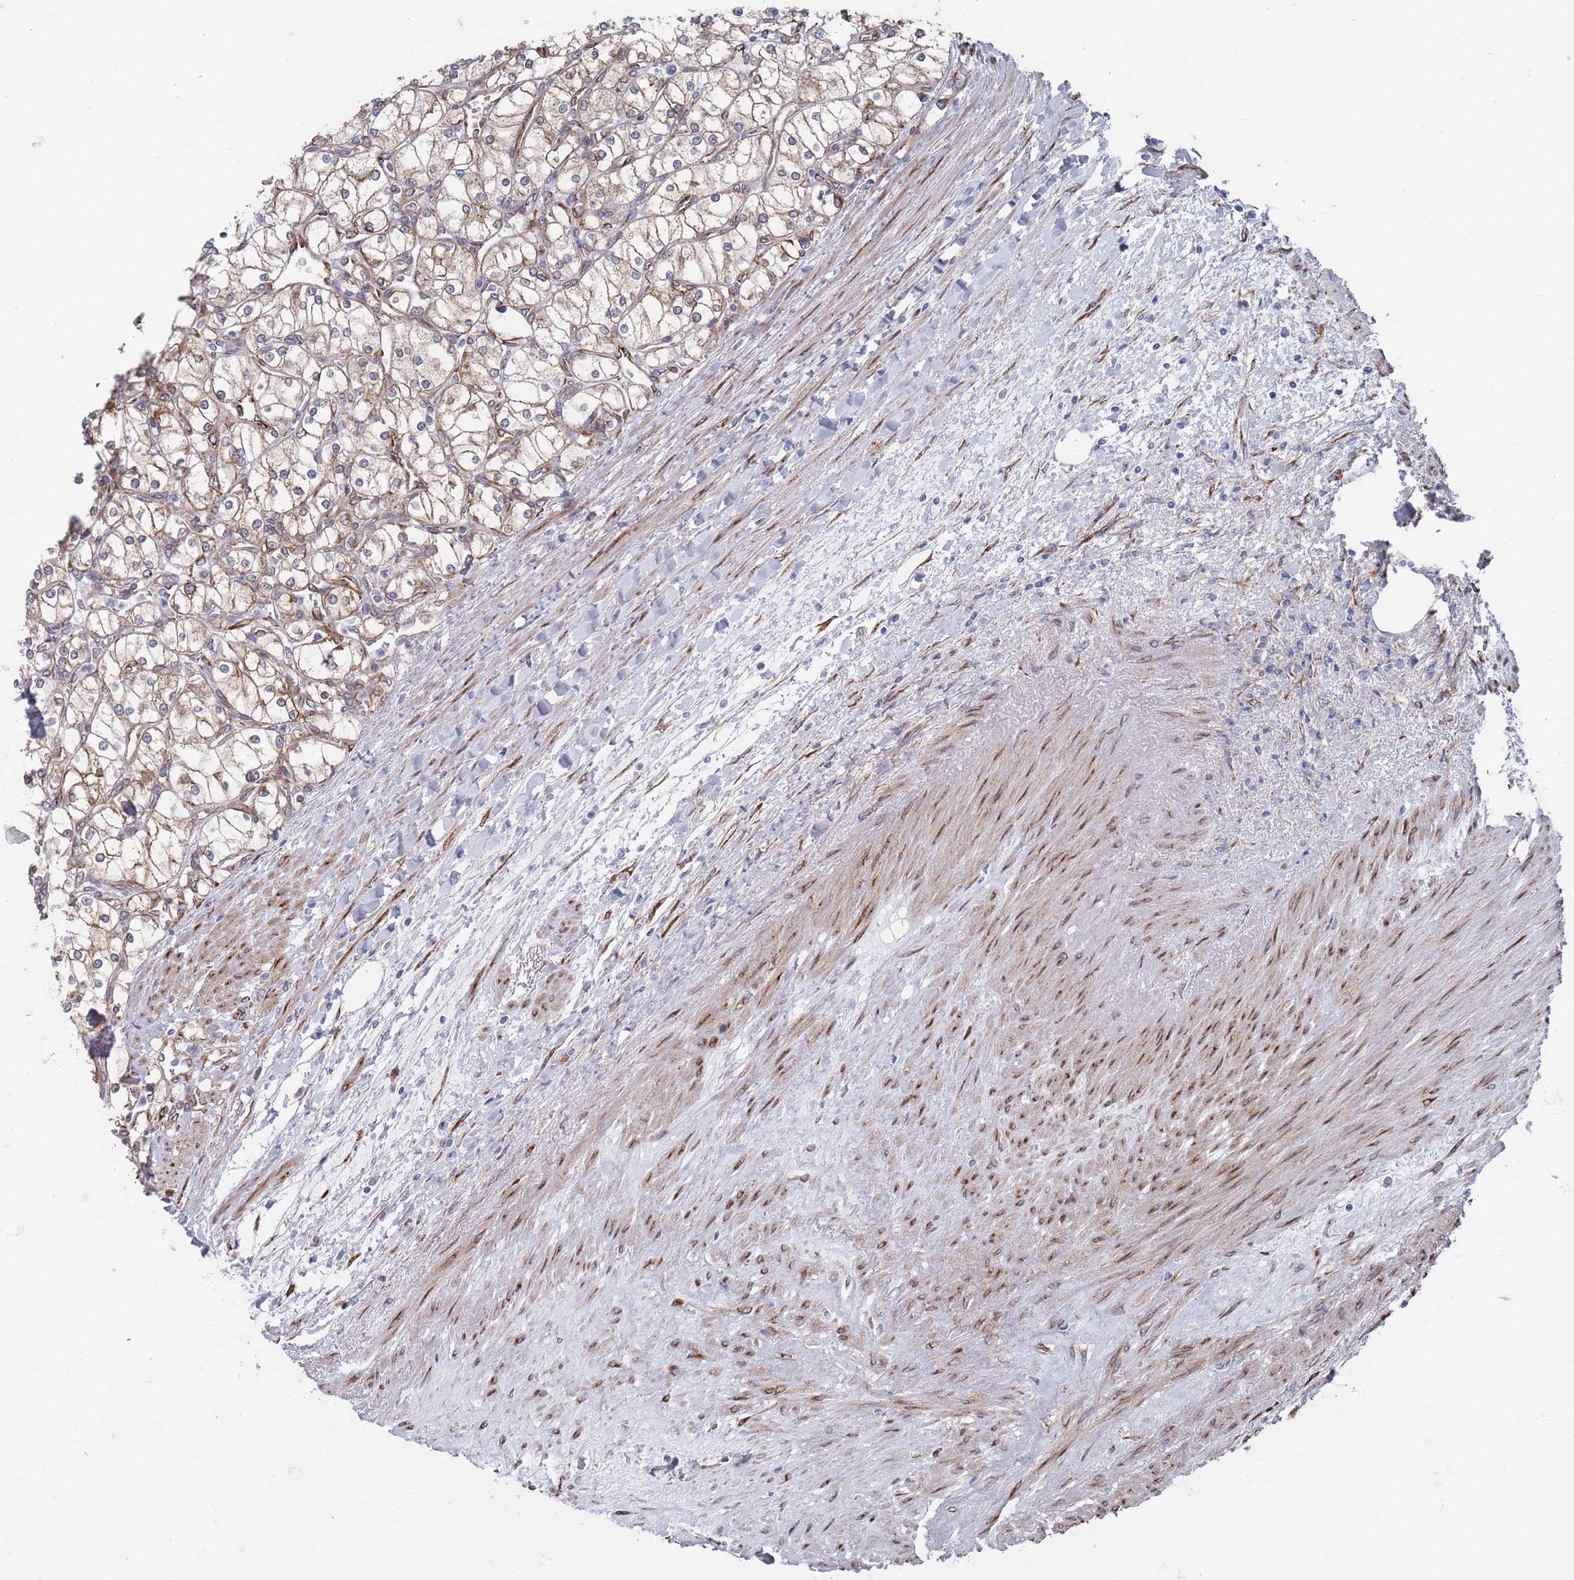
{"staining": {"intensity": "weak", "quantity": "25%-75%", "location": "cytoplasmic/membranous"}, "tissue": "renal cancer", "cell_type": "Tumor cells", "image_type": "cancer", "snomed": [{"axis": "morphology", "description": "Adenocarcinoma, NOS"}, {"axis": "topography", "description": "Kidney"}], "caption": "A high-resolution photomicrograph shows immunohistochemistry staining of renal cancer, which displays weak cytoplasmic/membranous positivity in approximately 25%-75% of tumor cells.", "gene": "CCDC106", "patient": {"sex": "male", "age": 80}}